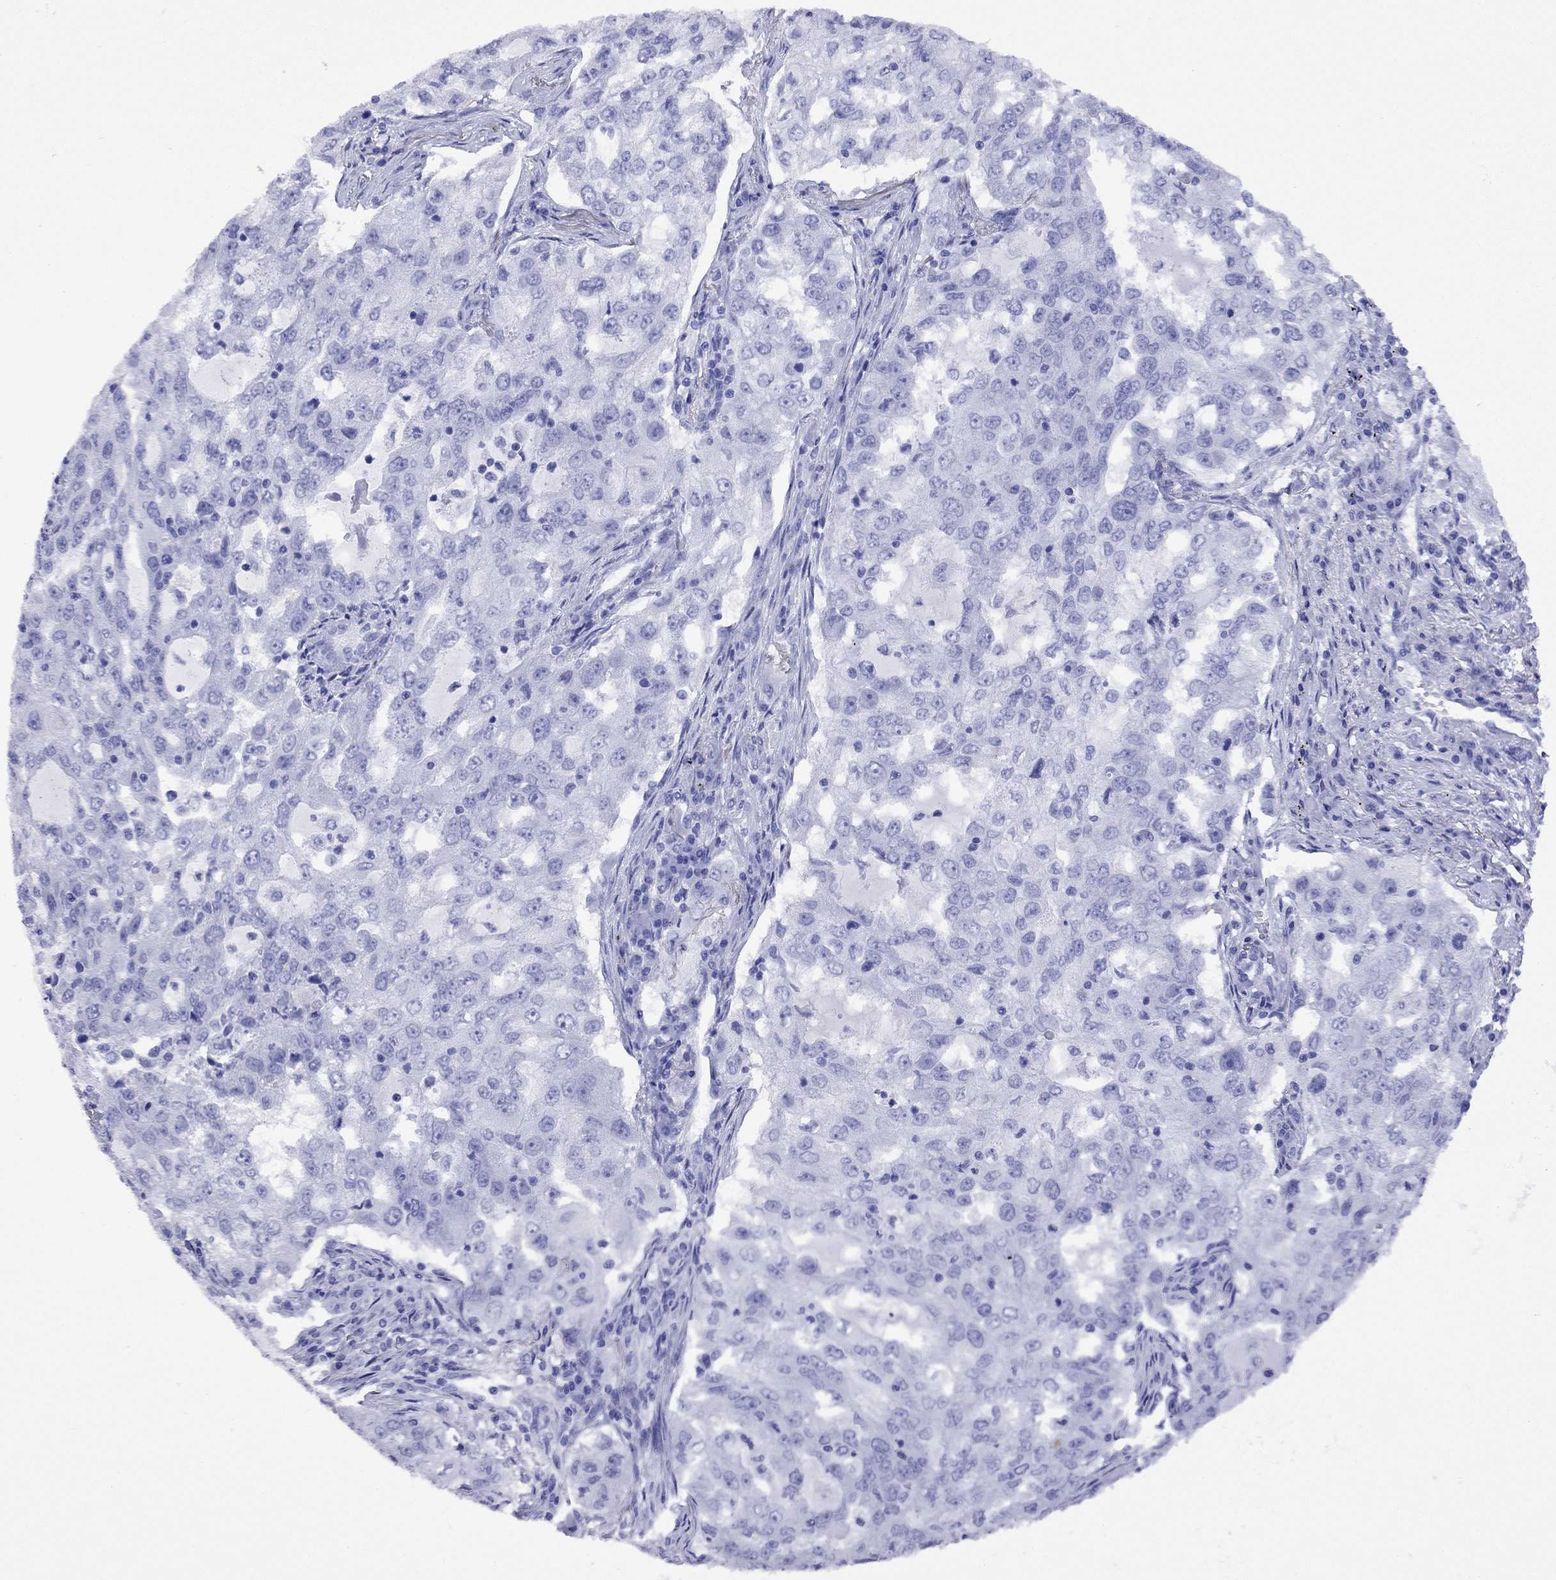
{"staining": {"intensity": "negative", "quantity": "none", "location": "none"}, "tissue": "lung cancer", "cell_type": "Tumor cells", "image_type": "cancer", "snomed": [{"axis": "morphology", "description": "Adenocarcinoma, NOS"}, {"axis": "topography", "description": "Lung"}], "caption": "DAB immunohistochemical staining of lung cancer (adenocarcinoma) demonstrates no significant staining in tumor cells. (Immunohistochemistry (ihc), brightfield microscopy, high magnification).", "gene": "FIGLA", "patient": {"sex": "female", "age": 61}}